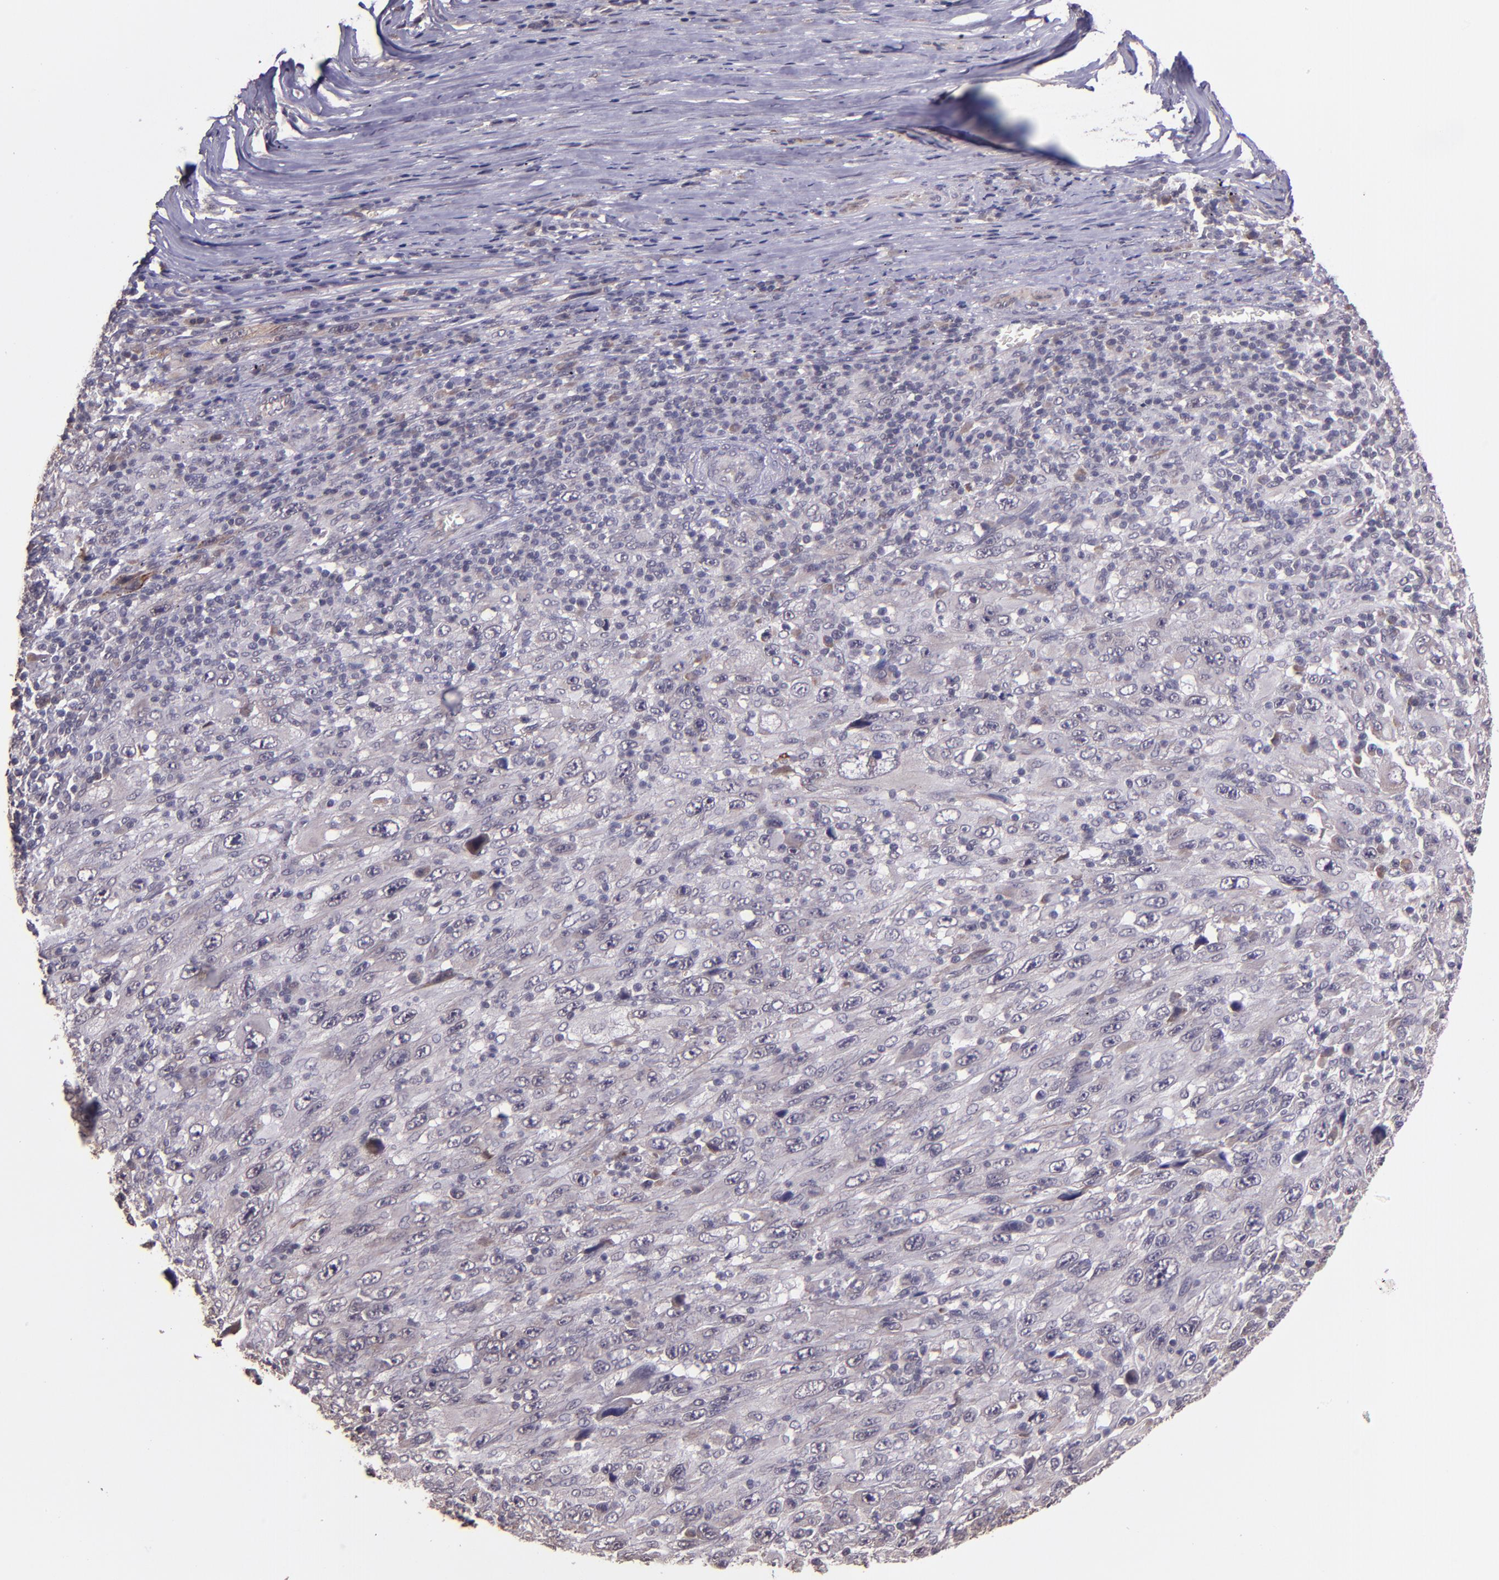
{"staining": {"intensity": "weak", "quantity": "<25%", "location": "cytoplasmic/membranous"}, "tissue": "melanoma", "cell_type": "Tumor cells", "image_type": "cancer", "snomed": [{"axis": "morphology", "description": "Malignant melanoma, Metastatic site"}, {"axis": "topography", "description": "Skin"}], "caption": "Tumor cells are negative for protein expression in human melanoma.", "gene": "TAF7L", "patient": {"sex": "female", "age": 56}}